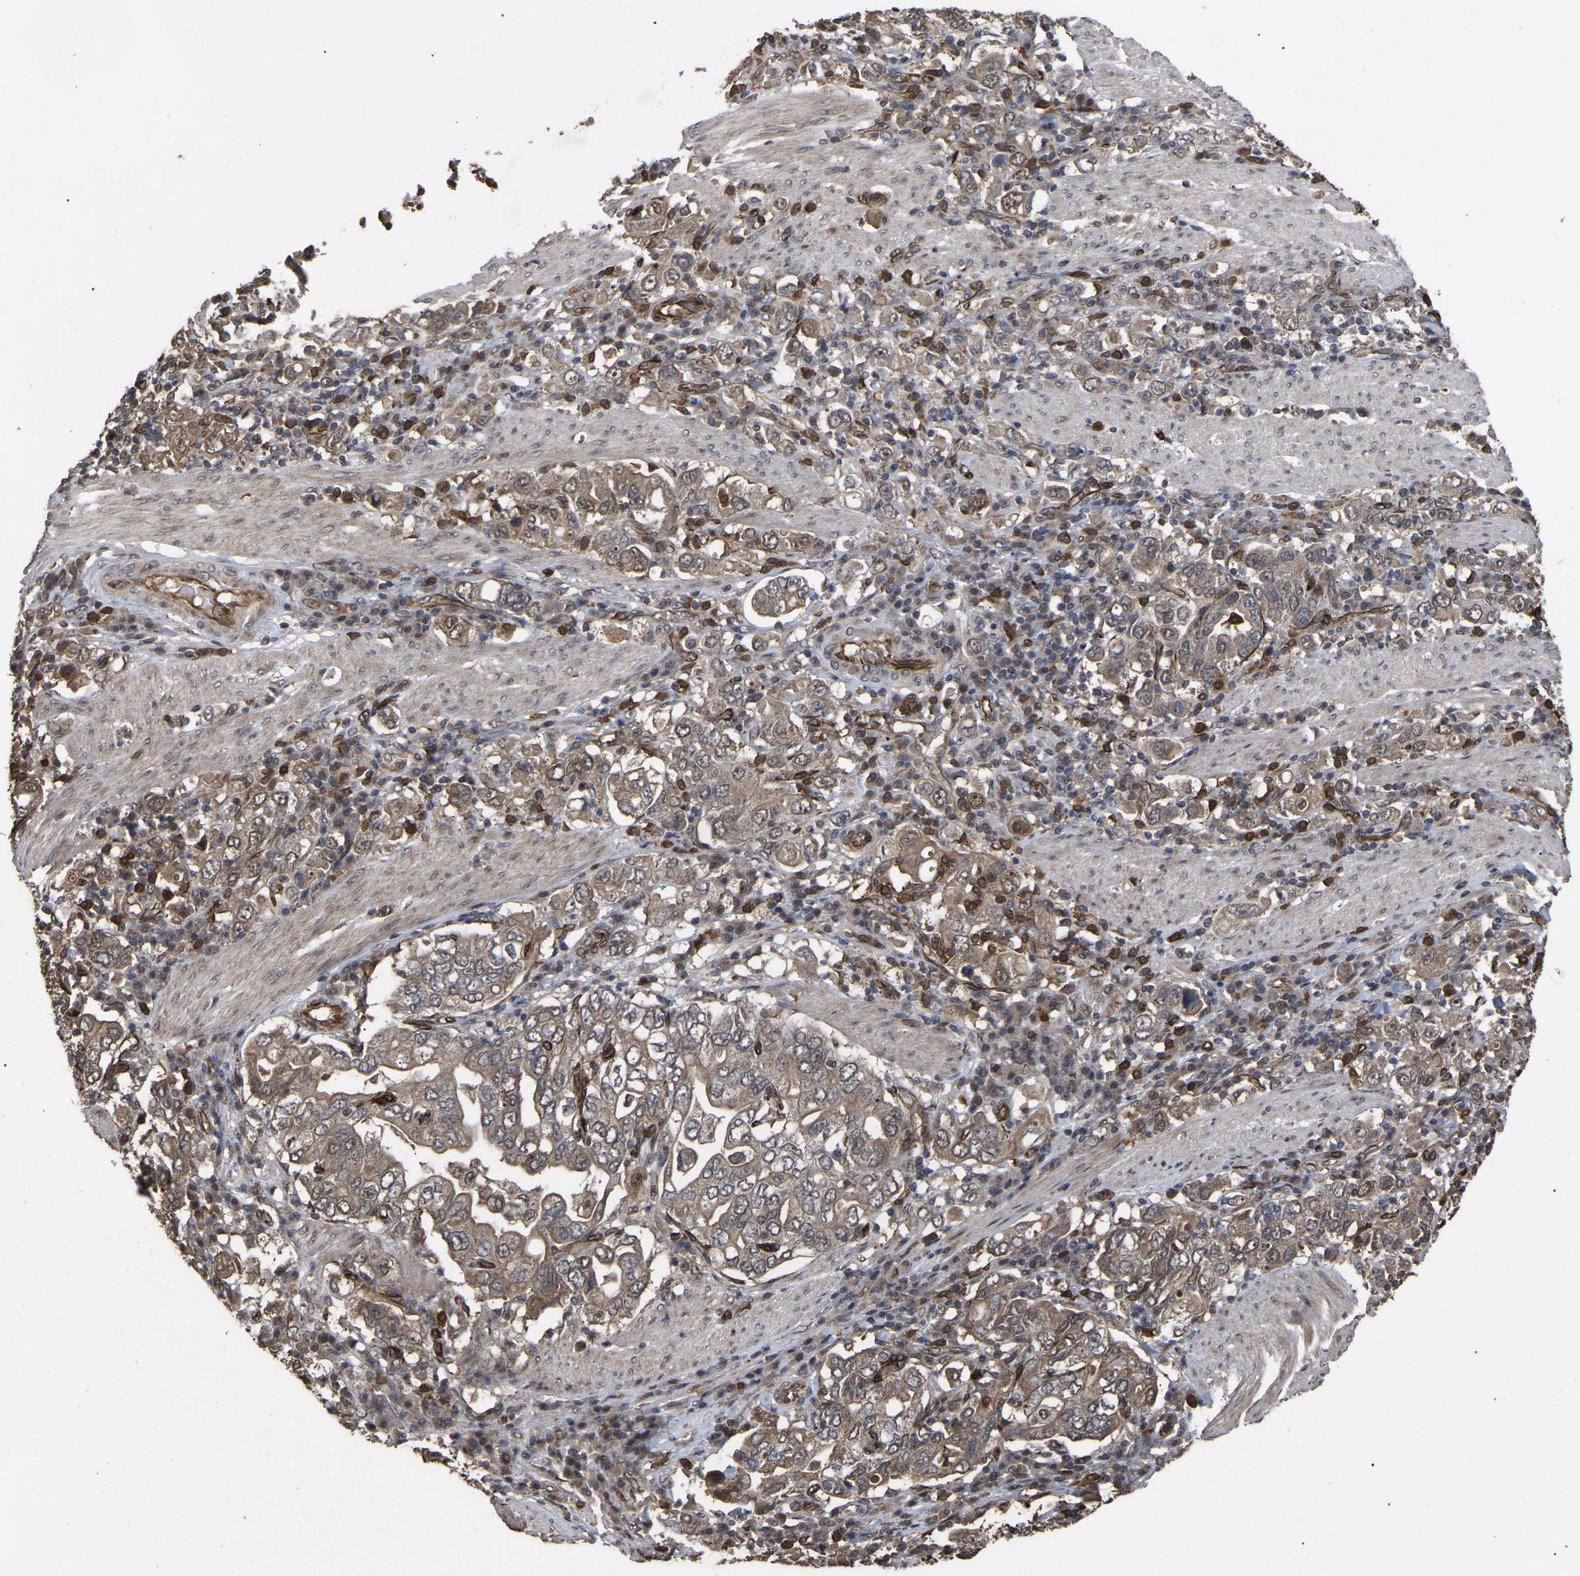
{"staining": {"intensity": "moderate", "quantity": ">75%", "location": "cytoplasmic/membranous"}, "tissue": "stomach cancer", "cell_type": "Tumor cells", "image_type": "cancer", "snomed": [{"axis": "morphology", "description": "Adenocarcinoma, NOS"}, {"axis": "topography", "description": "Stomach, upper"}], "caption": "Moderate cytoplasmic/membranous staining for a protein is identified in approximately >75% of tumor cells of stomach cancer using immunohistochemistry (IHC).", "gene": "FAM161B", "patient": {"sex": "male", "age": 62}}